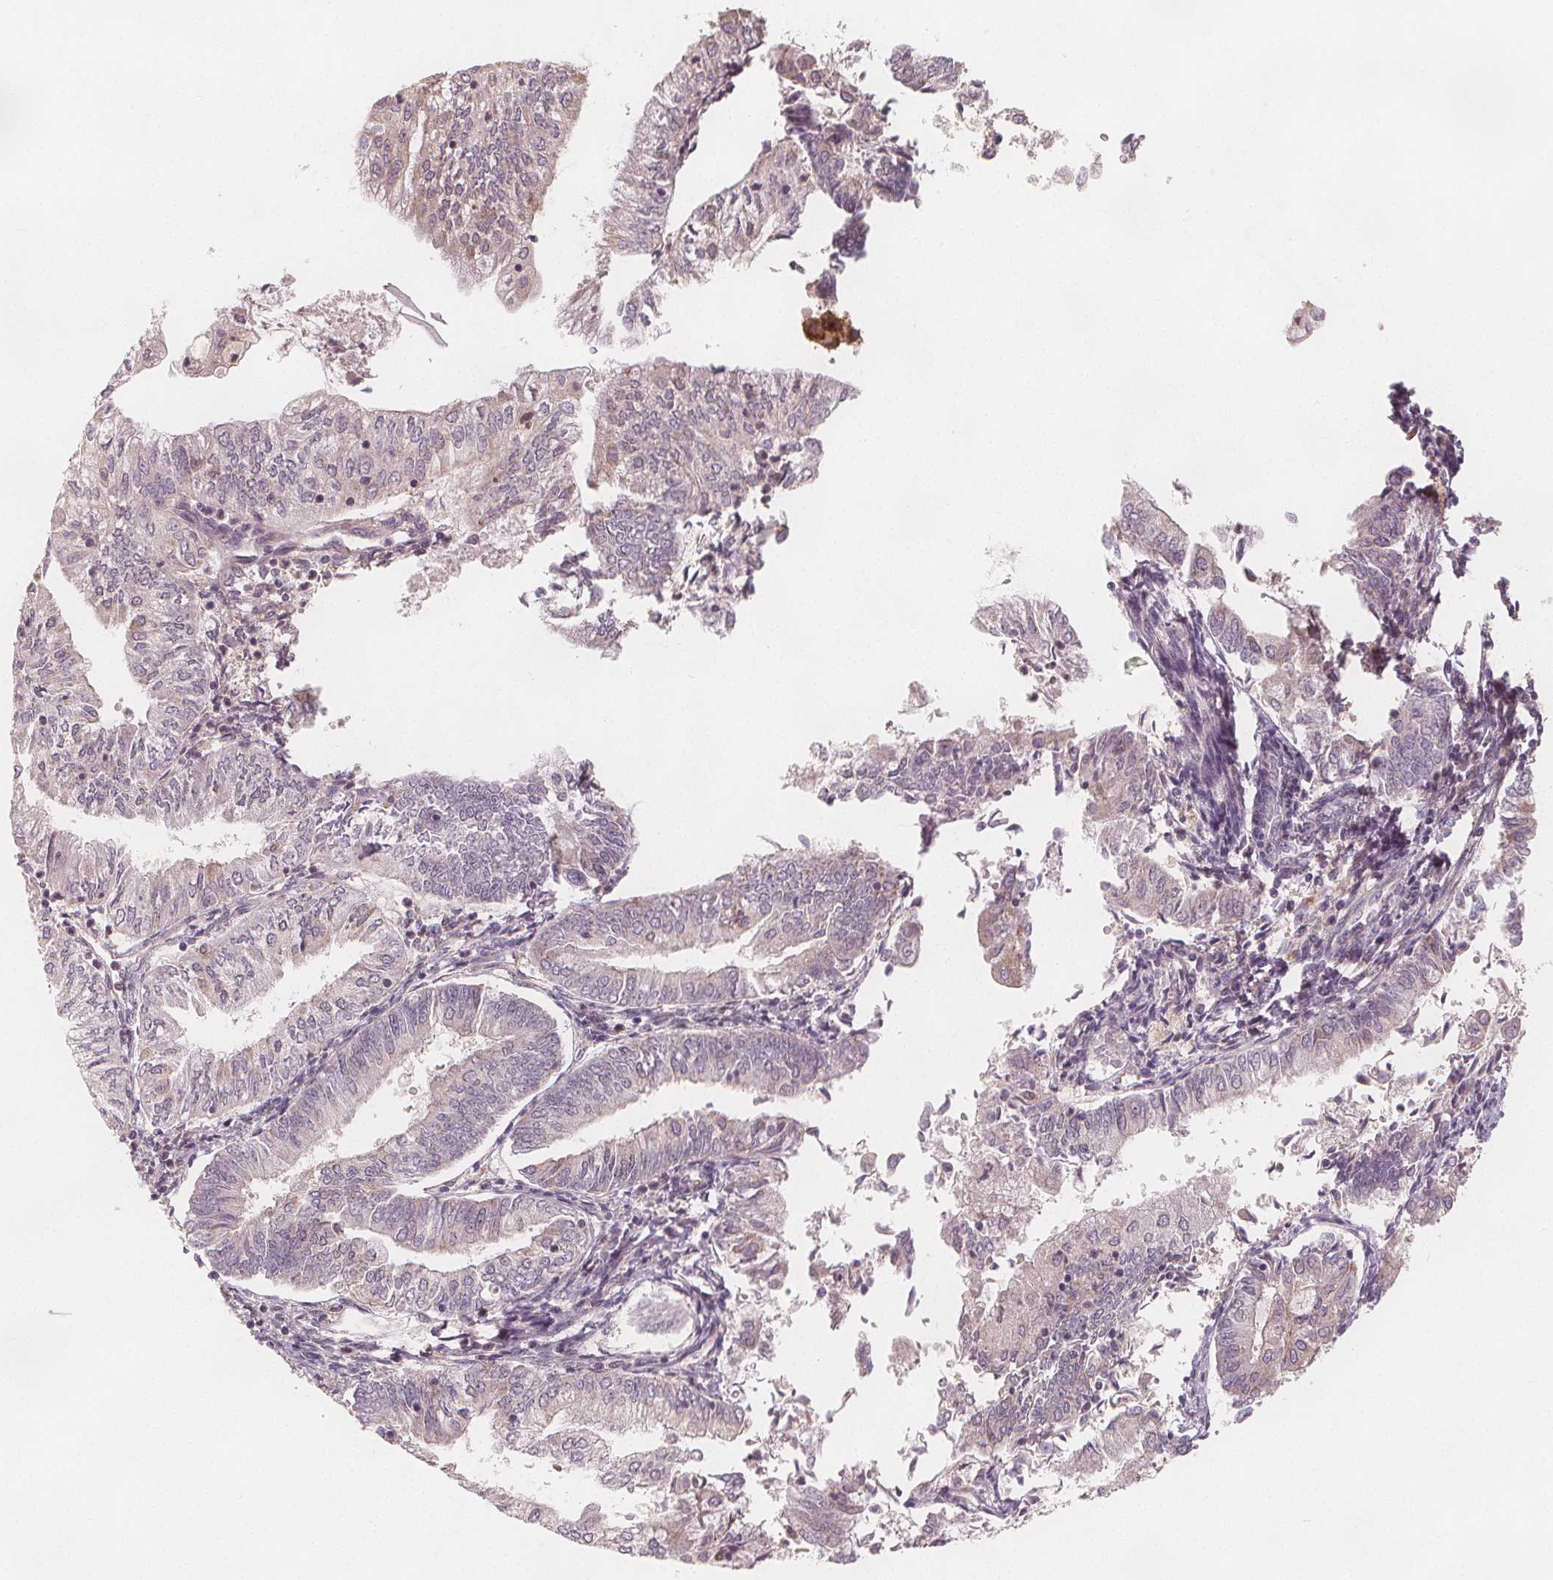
{"staining": {"intensity": "negative", "quantity": "none", "location": "none"}, "tissue": "endometrial cancer", "cell_type": "Tumor cells", "image_type": "cancer", "snomed": [{"axis": "morphology", "description": "Adenocarcinoma, NOS"}, {"axis": "topography", "description": "Endometrium"}], "caption": "Tumor cells are negative for protein expression in human adenocarcinoma (endometrial).", "gene": "NCSTN", "patient": {"sex": "female", "age": 55}}